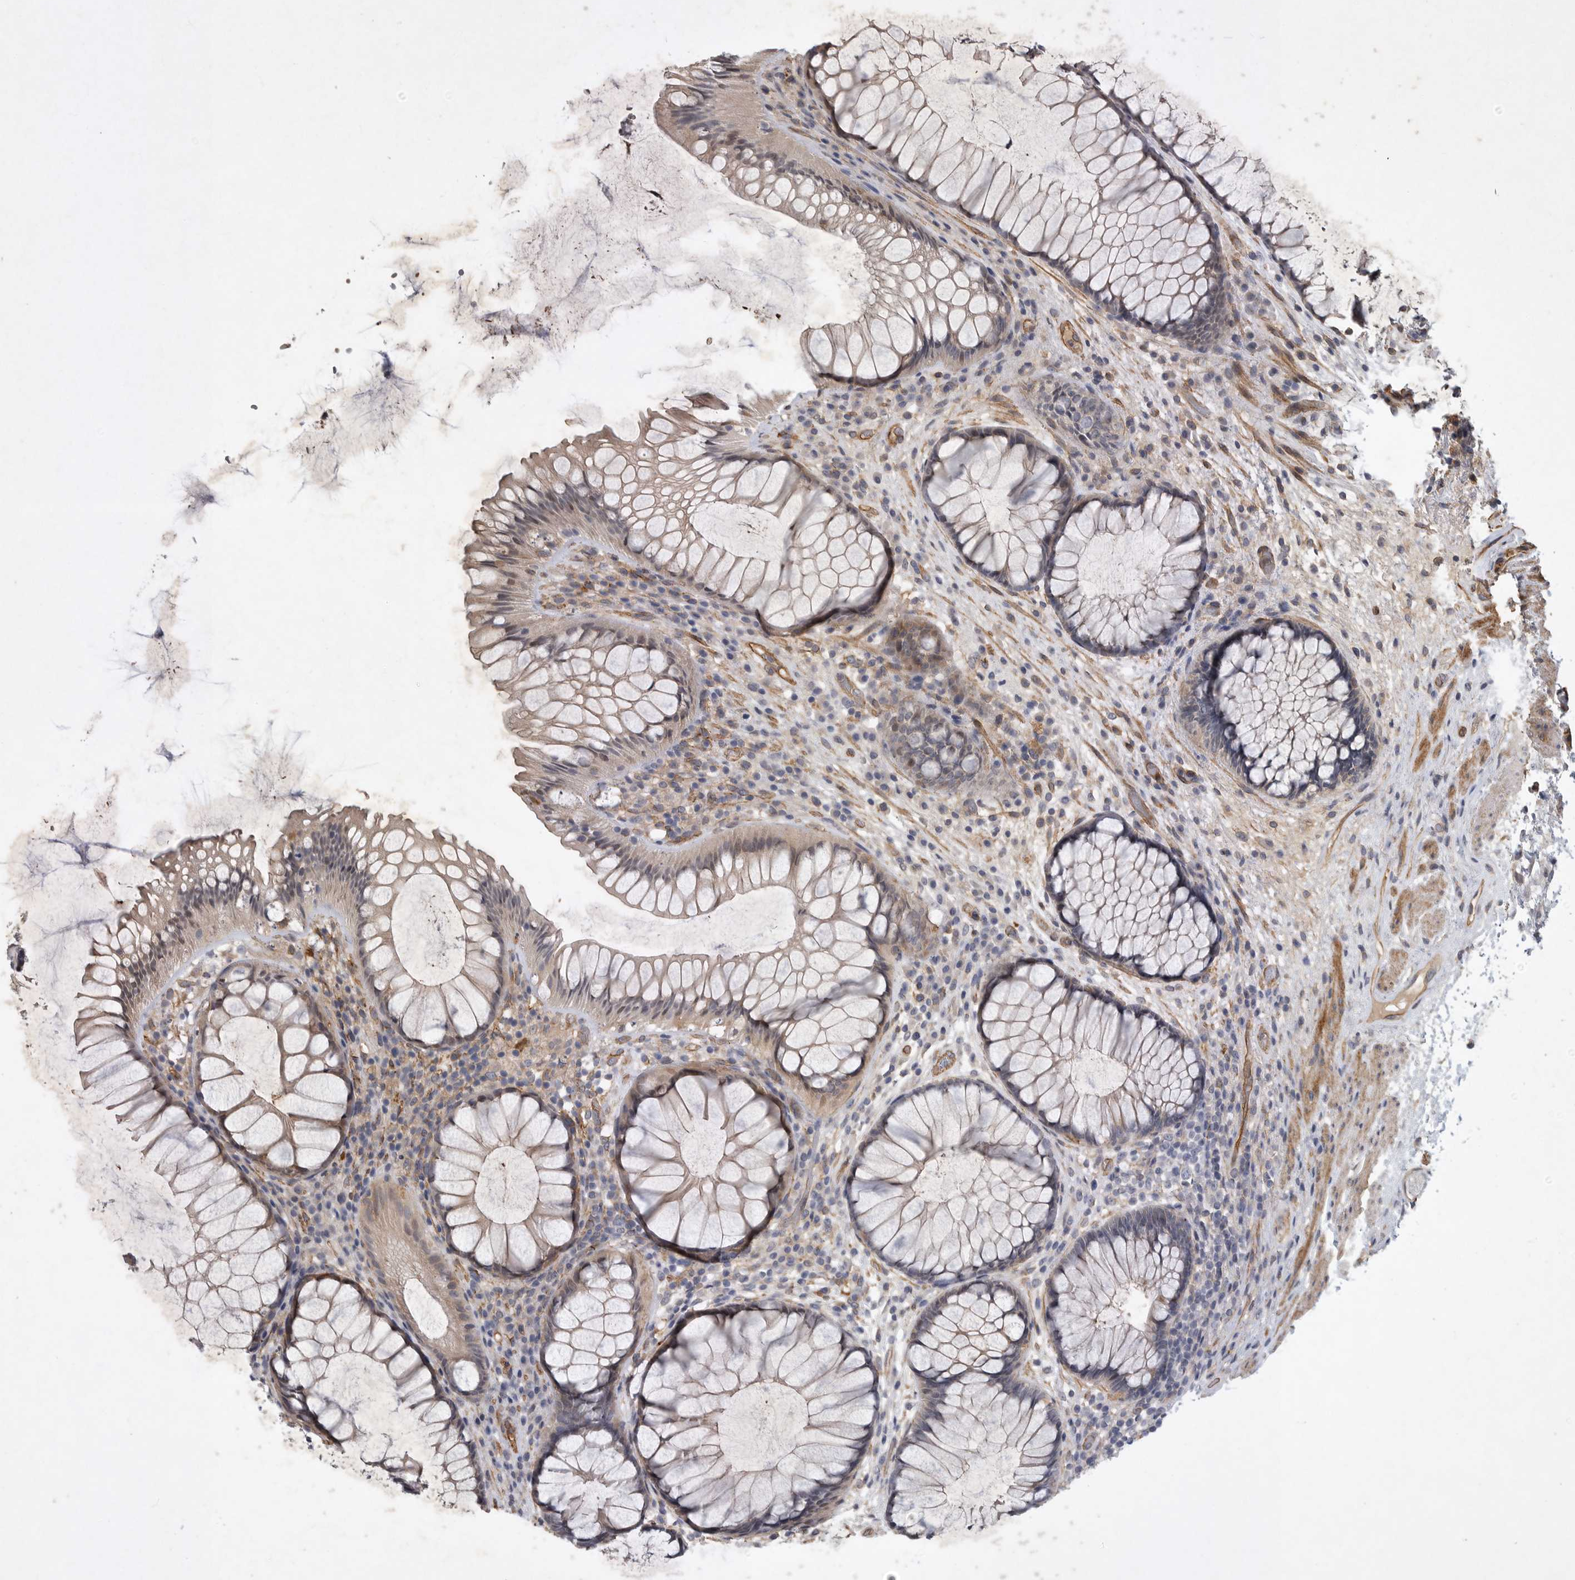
{"staining": {"intensity": "weak", "quantity": "<25%", "location": "cytoplasmic/membranous"}, "tissue": "rectum", "cell_type": "Glandular cells", "image_type": "normal", "snomed": [{"axis": "morphology", "description": "Normal tissue, NOS"}, {"axis": "topography", "description": "Rectum"}], "caption": "The histopathology image displays no staining of glandular cells in benign rectum.", "gene": "ANKFY1", "patient": {"sex": "male", "age": 51}}